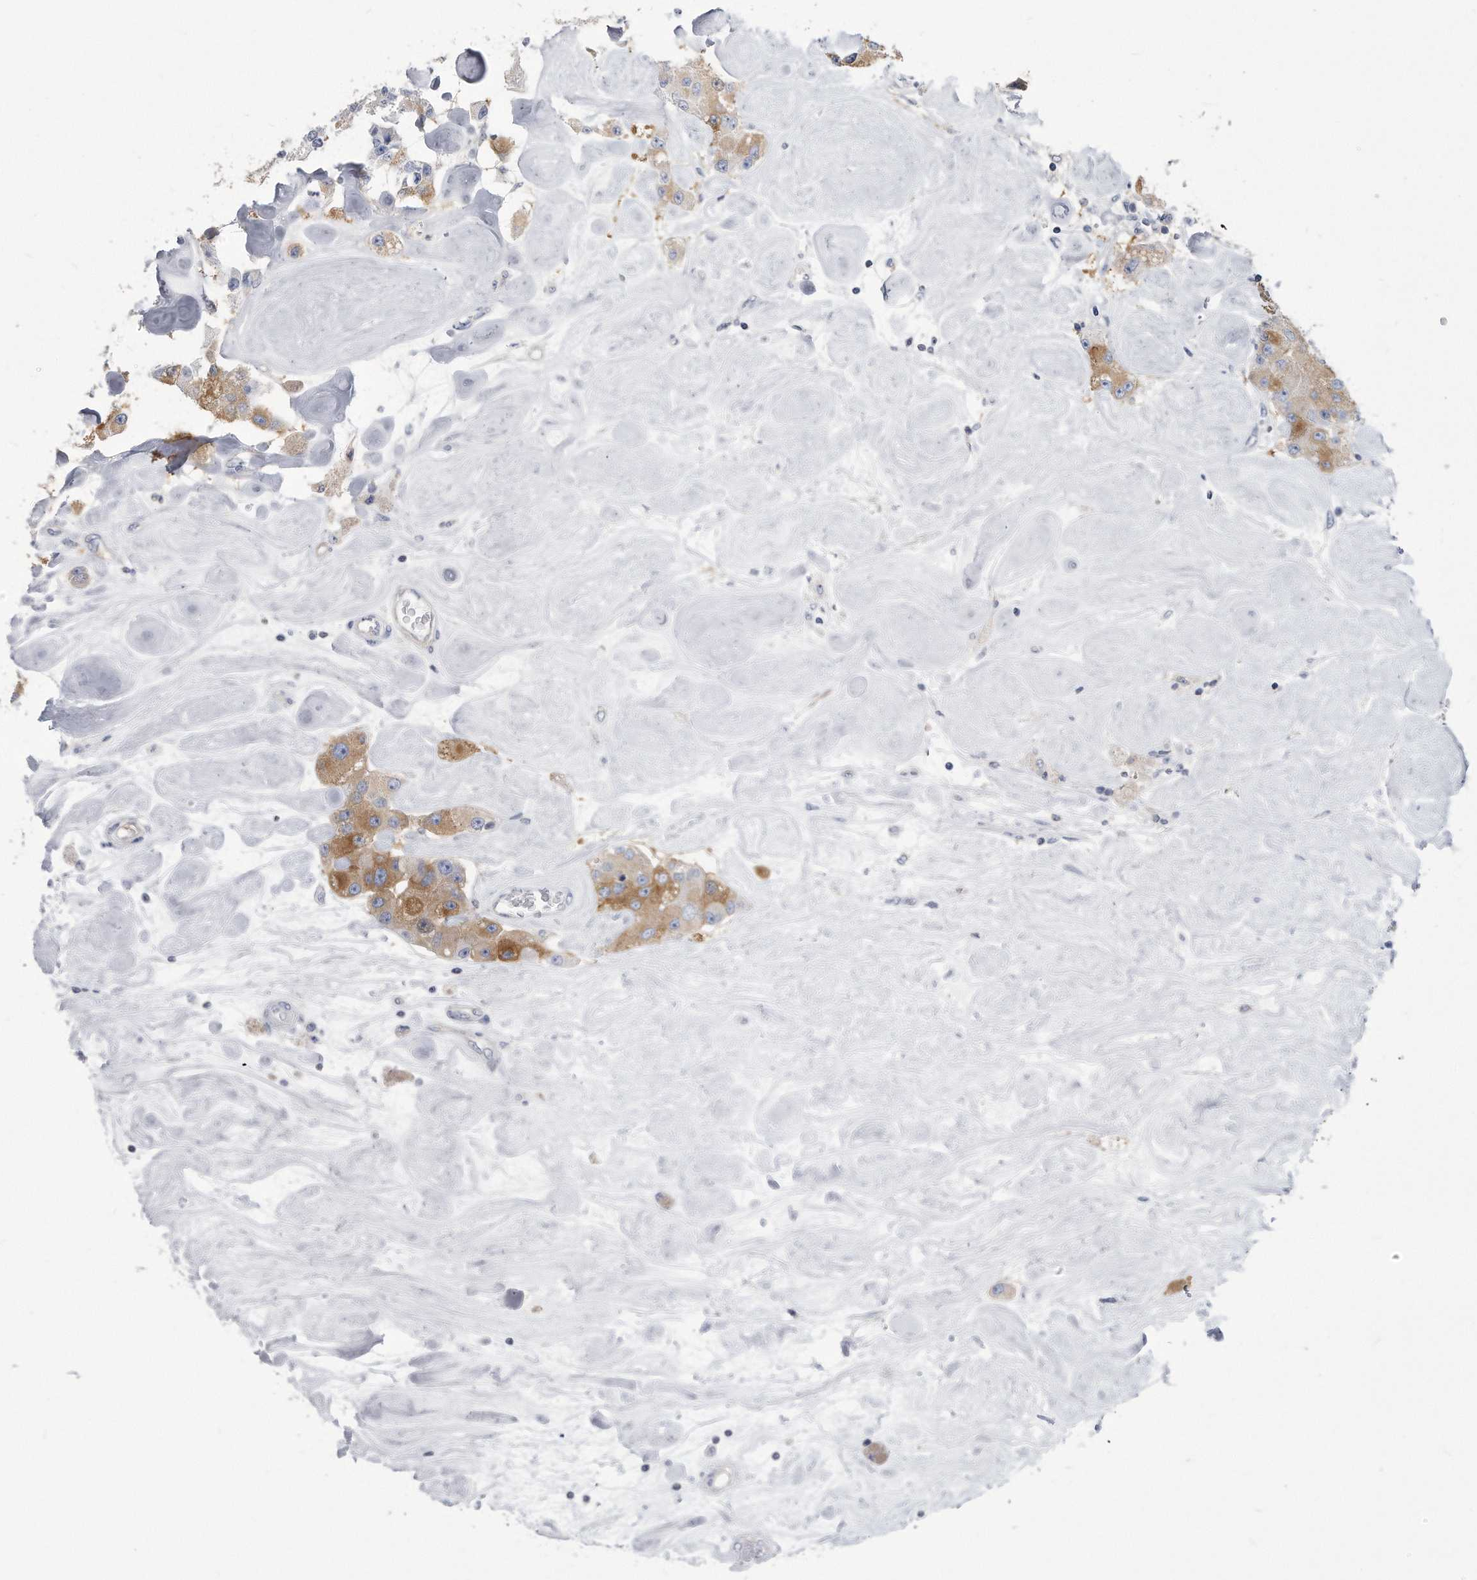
{"staining": {"intensity": "moderate", "quantity": "25%-75%", "location": "cytoplasmic/membranous"}, "tissue": "carcinoid", "cell_type": "Tumor cells", "image_type": "cancer", "snomed": [{"axis": "morphology", "description": "Carcinoid, malignant, NOS"}, {"axis": "topography", "description": "Pancreas"}], "caption": "High-power microscopy captured an immunohistochemistry (IHC) image of malignant carcinoid, revealing moderate cytoplasmic/membranous positivity in approximately 25%-75% of tumor cells.", "gene": "PYGB", "patient": {"sex": "male", "age": 41}}